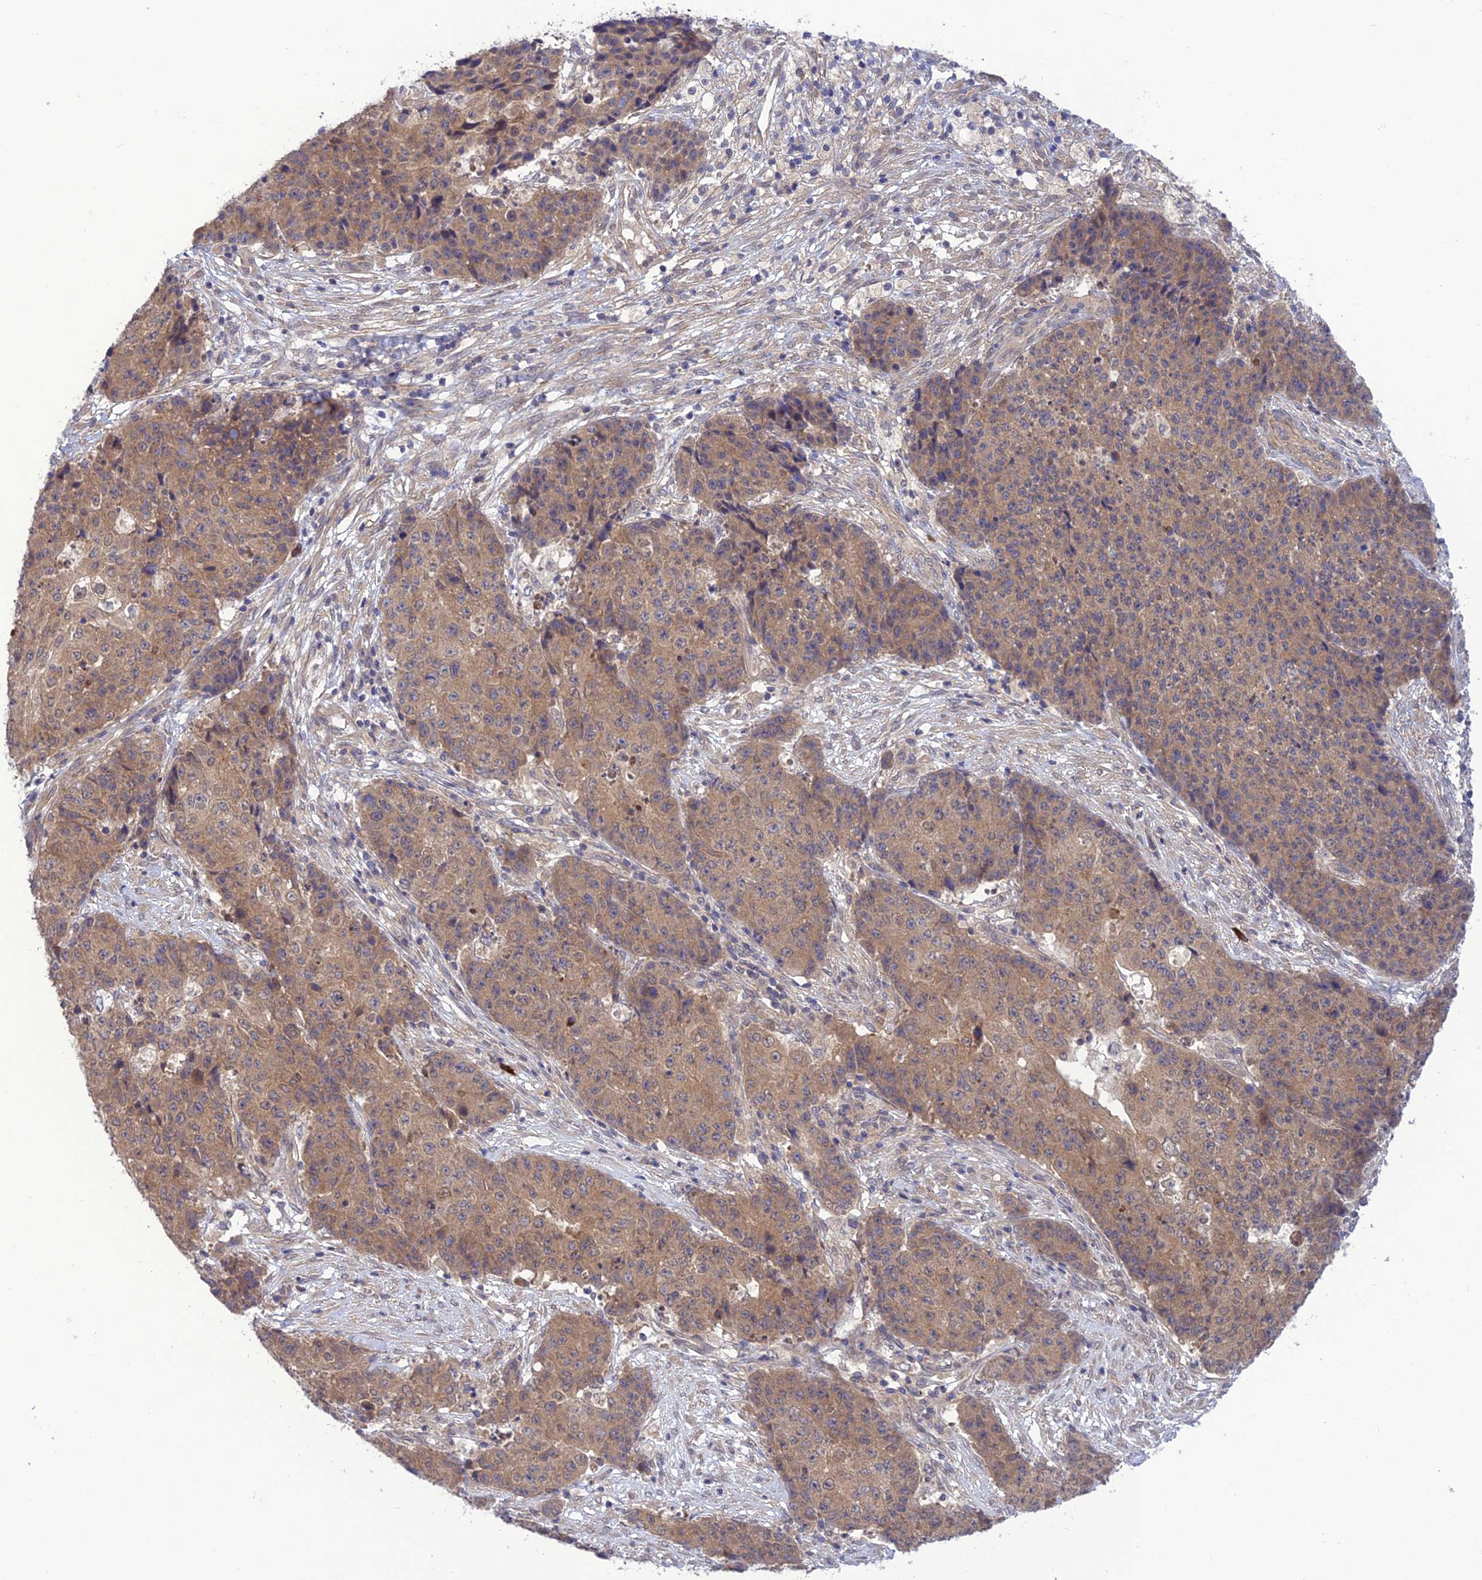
{"staining": {"intensity": "weak", "quantity": ">75%", "location": "cytoplasmic/membranous"}, "tissue": "ovarian cancer", "cell_type": "Tumor cells", "image_type": "cancer", "snomed": [{"axis": "morphology", "description": "Carcinoma, endometroid"}, {"axis": "topography", "description": "Ovary"}], "caption": "There is low levels of weak cytoplasmic/membranous staining in tumor cells of ovarian cancer, as demonstrated by immunohistochemical staining (brown color).", "gene": "UROS", "patient": {"sex": "female", "age": 42}}